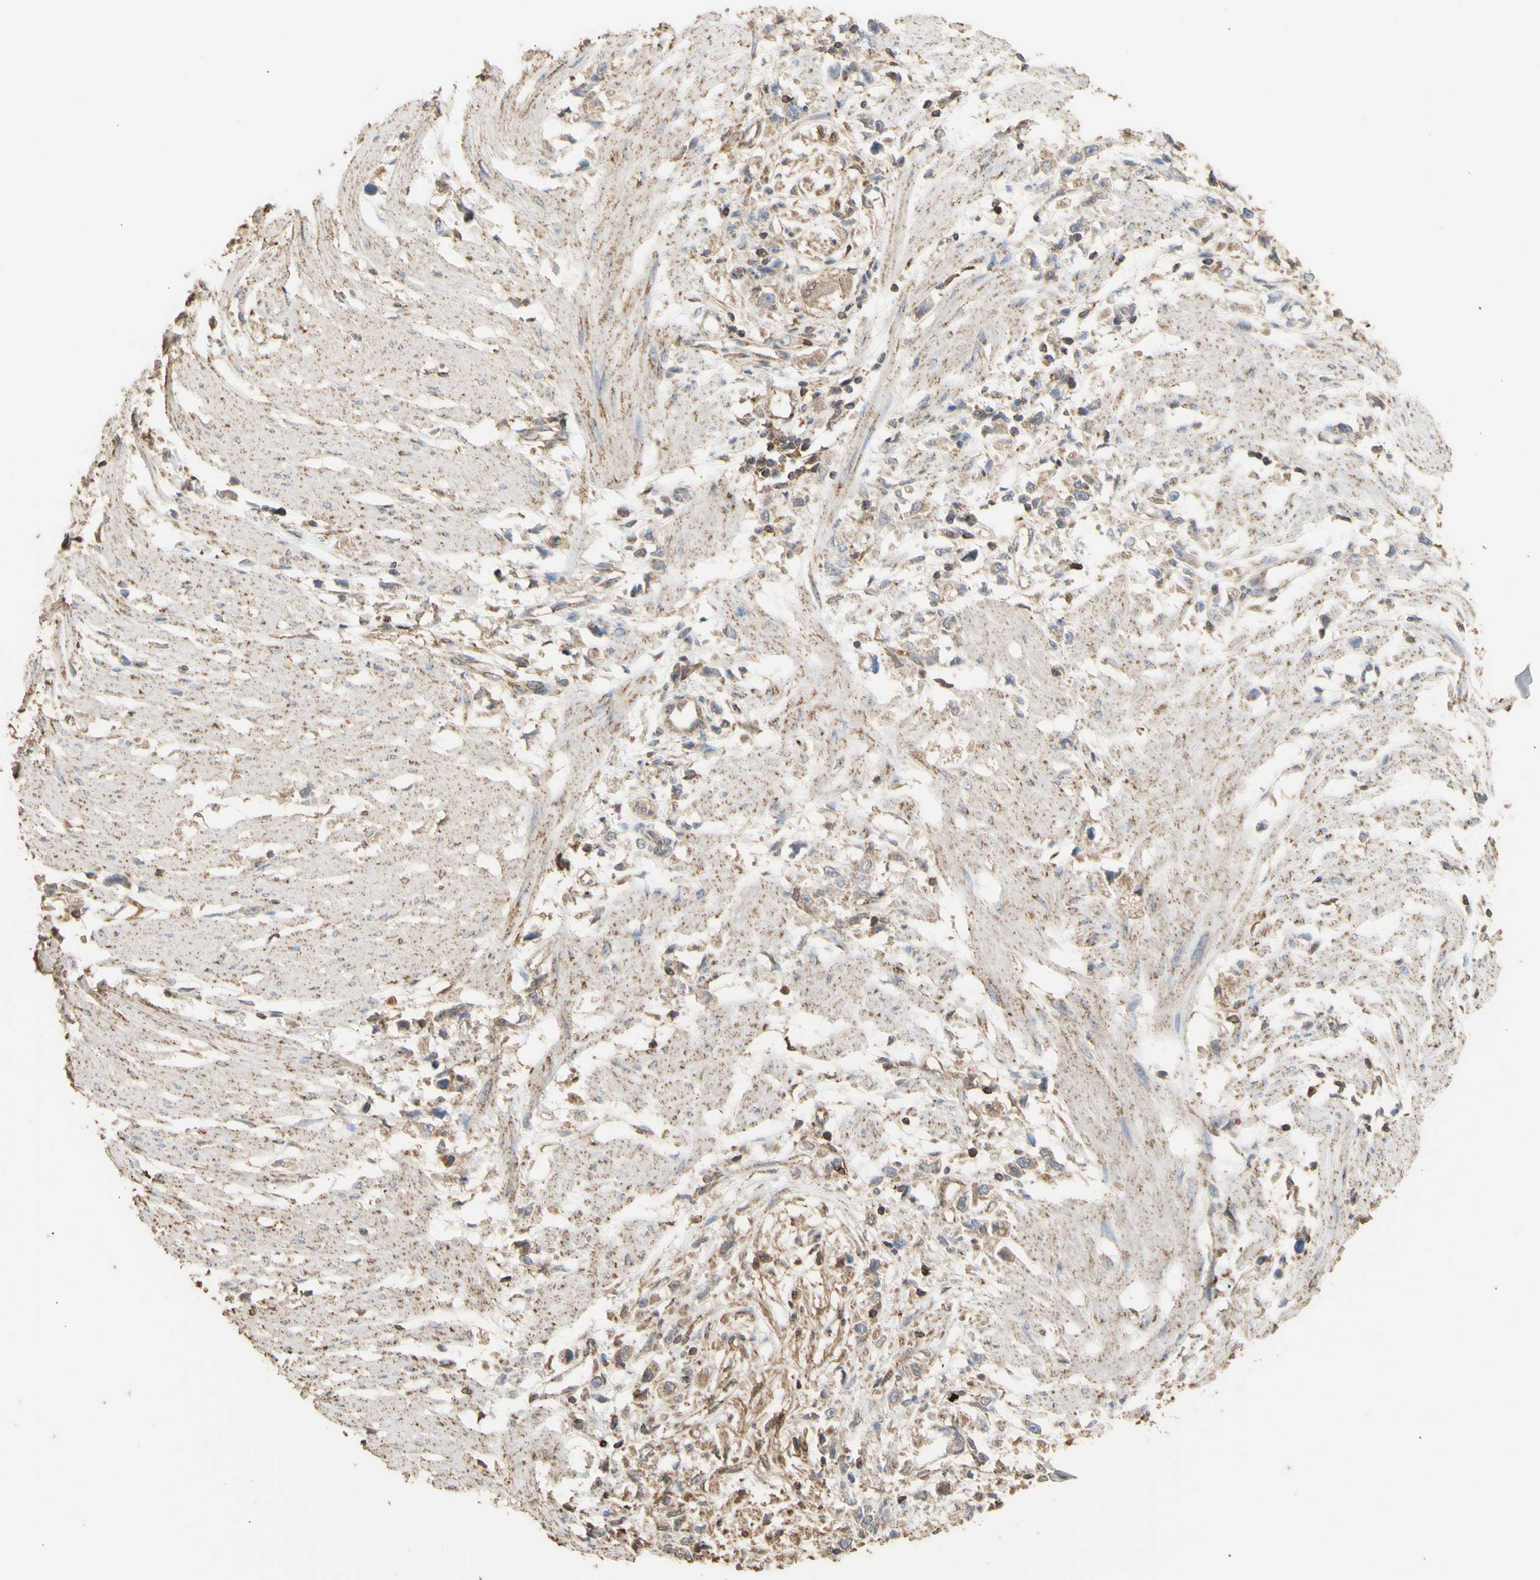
{"staining": {"intensity": "weak", "quantity": ">75%", "location": "cytoplasmic/membranous"}, "tissue": "stomach cancer", "cell_type": "Tumor cells", "image_type": "cancer", "snomed": [{"axis": "morphology", "description": "Adenocarcinoma, NOS"}, {"axis": "topography", "description": "Stomach"}], "caption": "A photomicrograph showing weak cytoplasmic/membranous staining in approximately >75% of tumor cells in adenocarcinoma (stomach), as visualized by brown immunohistochemical staining.", "gene": "ALDH9A1", "patient": {"sex": "female", "age": 59}}